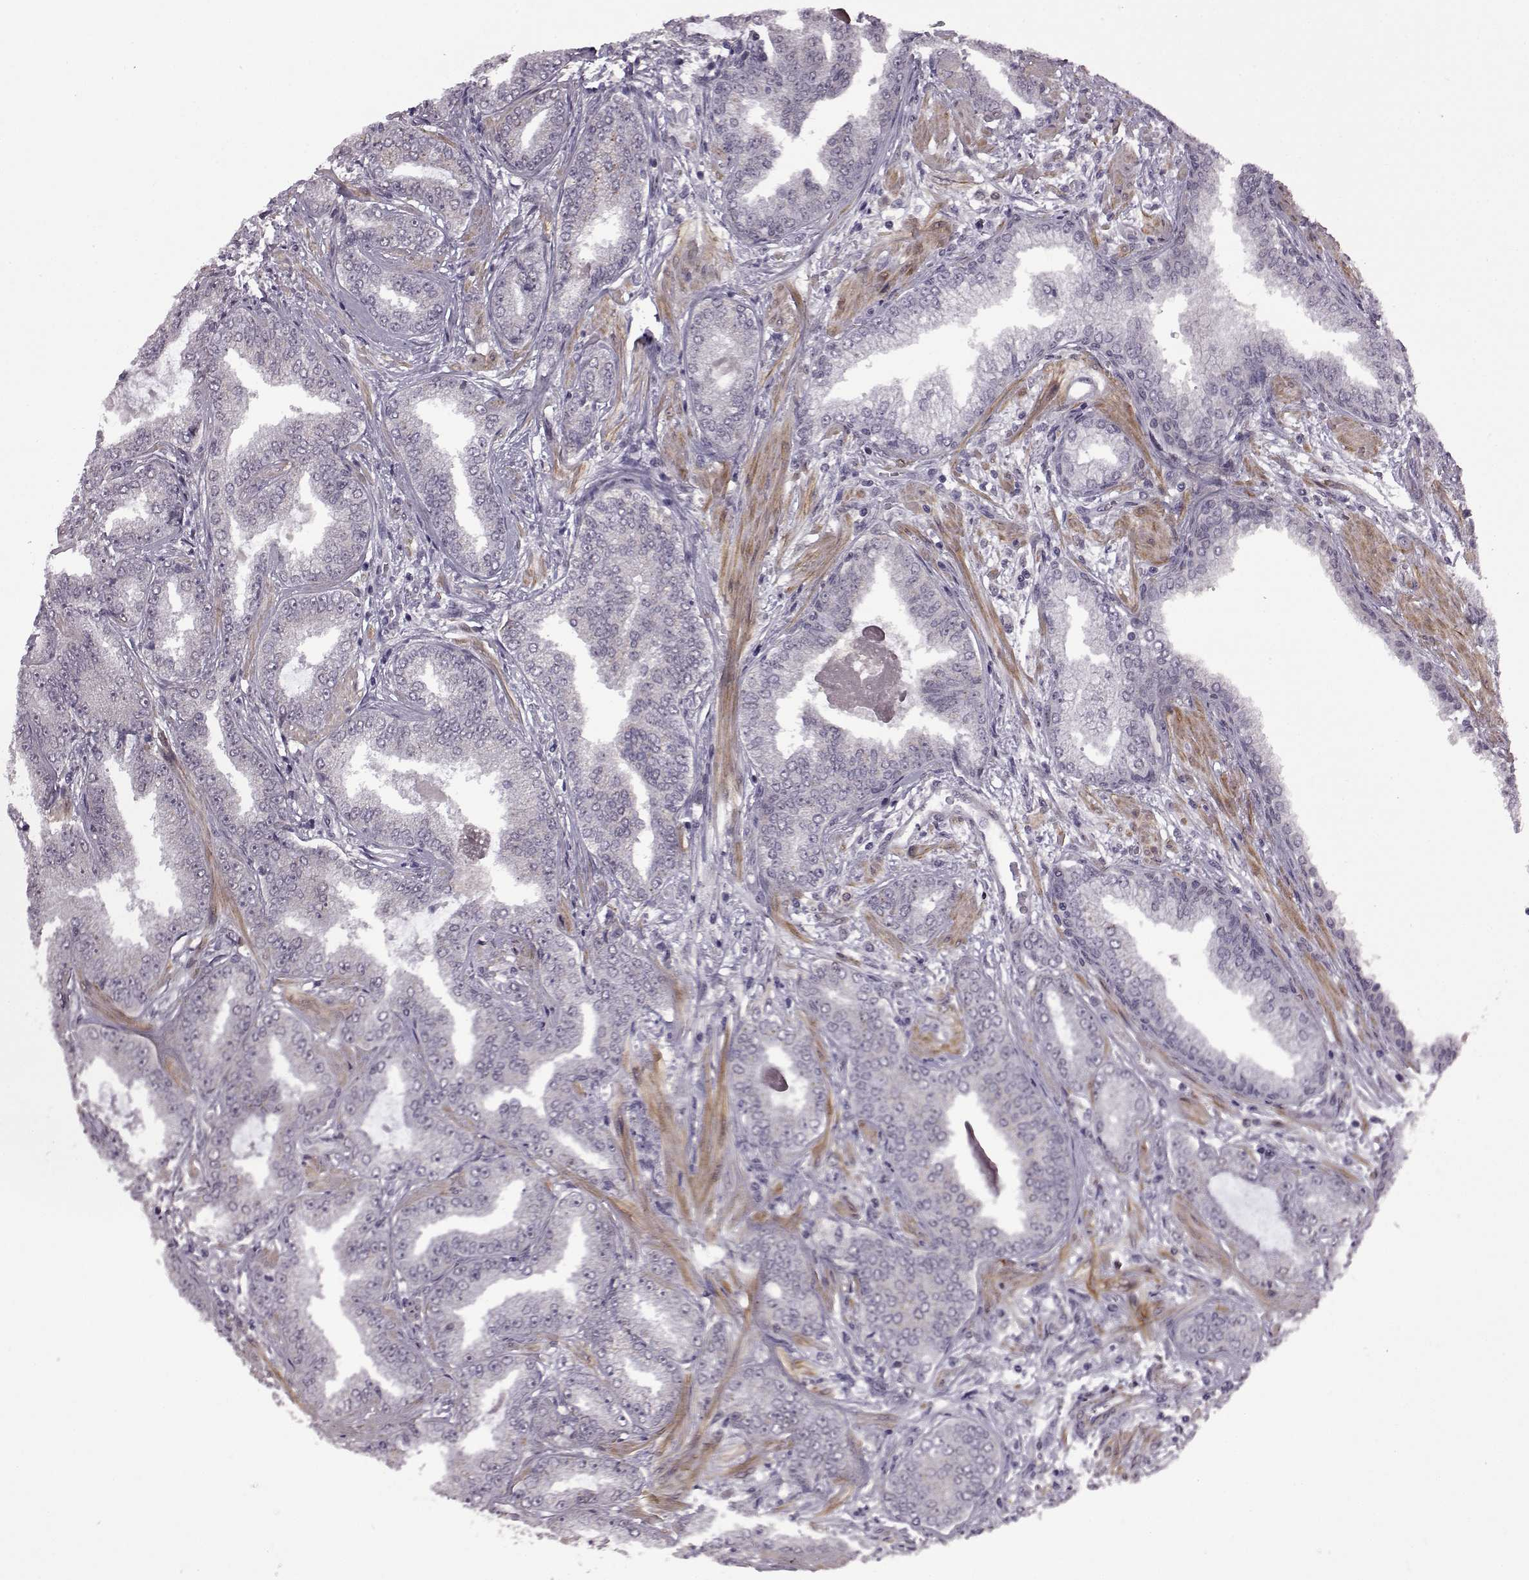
{"staining": {"intensity": "negative", "quantity": "none", "location": "none"}, "tissue": "prostate cancer", "cell_type": "Tumor cells", "image_type": "cancer", "snomed": [{"axis": "morphology", "description": "Adenocarcinoma, Low grade"}, {"axis": "topography", "description": "Prostate"}], "caption": "Immunohistochemistry (IHC) photomicrograph of neoplastic tissue: prostate cancer (adenocarcinoma (low-grade)) stained with DAB demonstrates no significant protein staining in tumor cells.", "gene": "SYNPO2", "patient": {"sex": "male", "age": 55}}